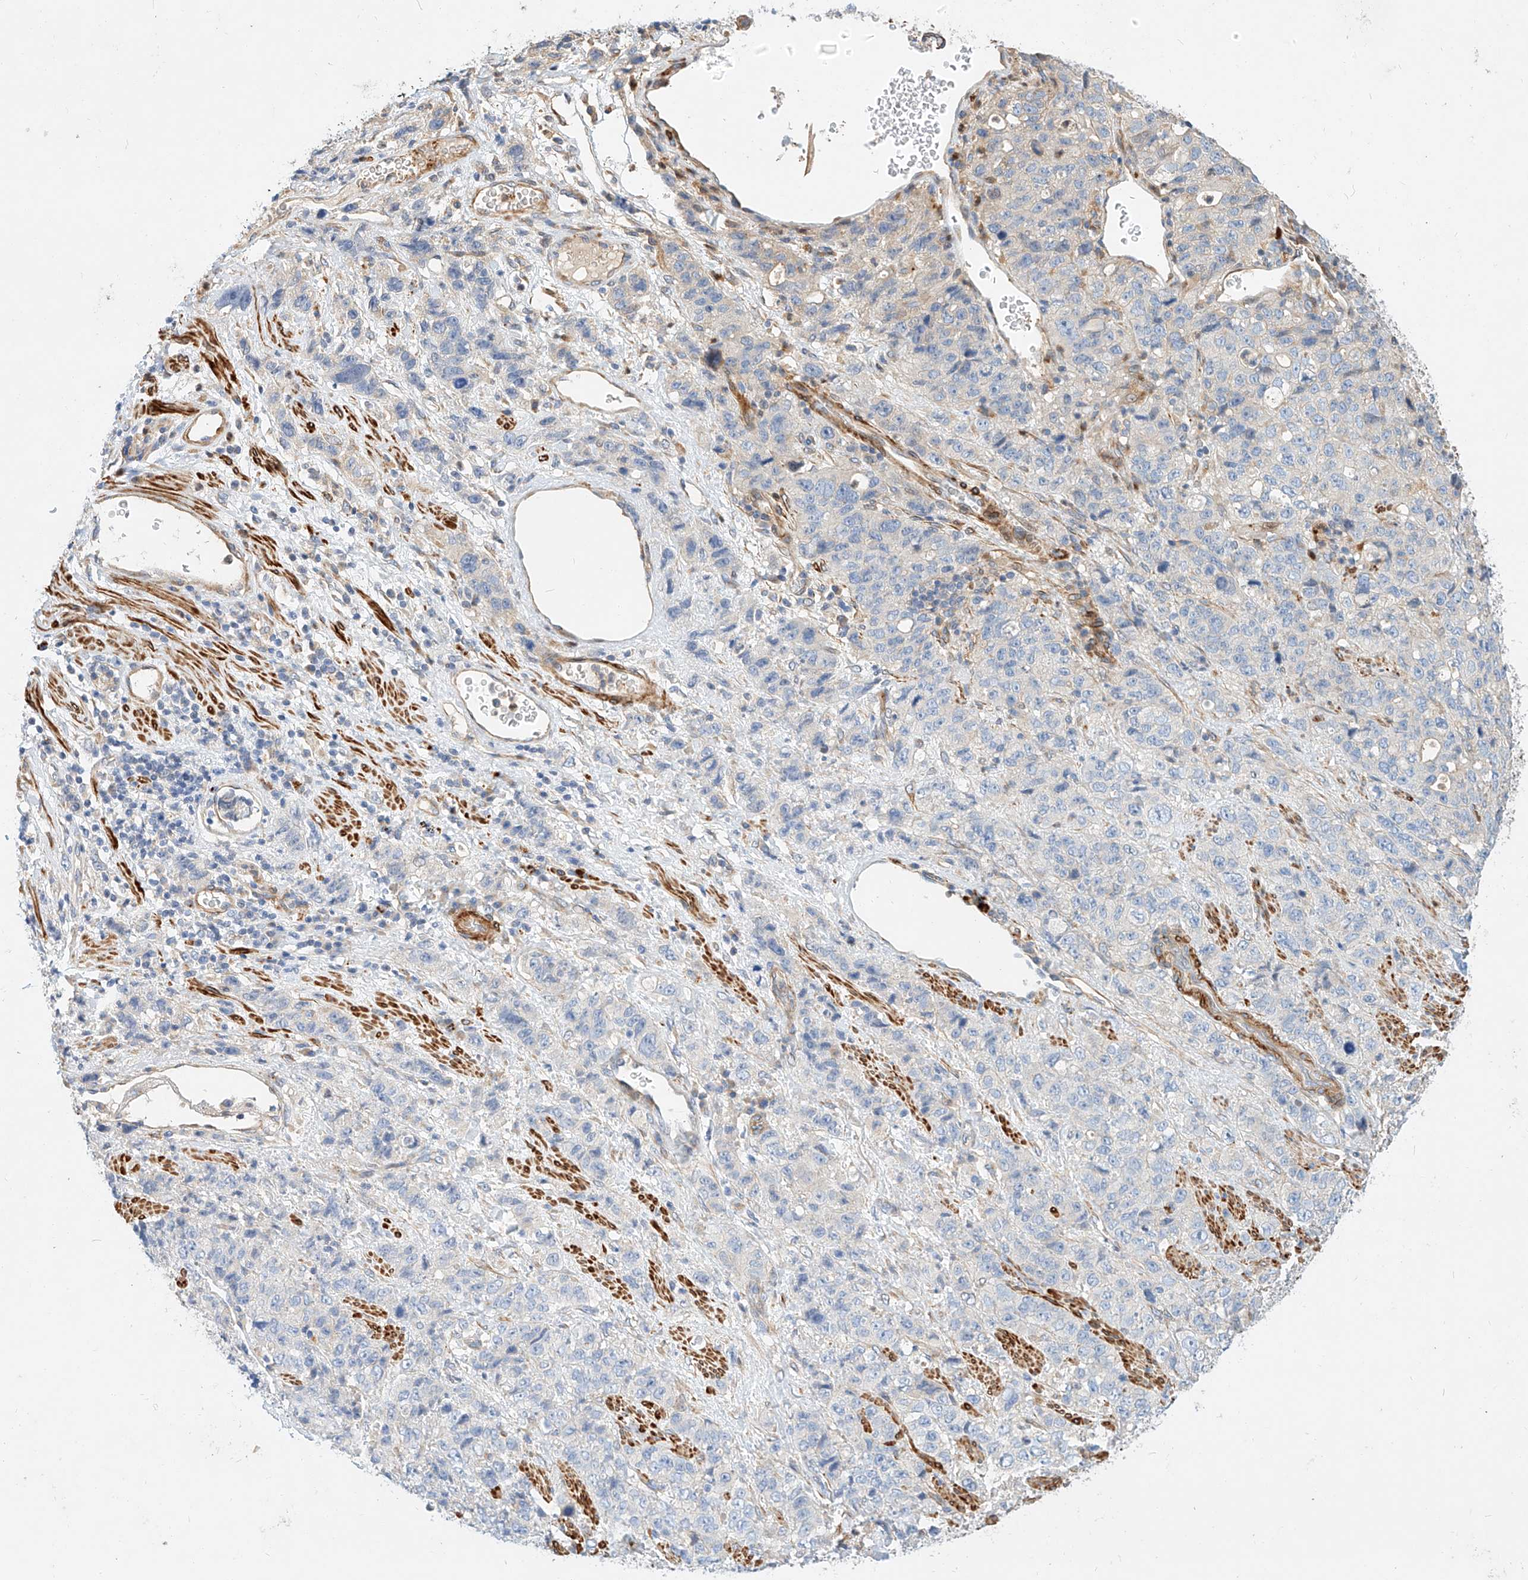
{"staining": {"intensity": "negative", "quantity": "none", "location": "none"}, "tissue": "stomach cancer", "cell_type": "Tumor cells", "image_type": "cancer", "snomed": [{"axis": "morphology", "description": "Adenocarcinoma, NOS"}, {"axis": "topography", "description": "Stomach"}], "caption": "Tumor cells are negative for brown protein staining in stomach cancer (adenocarcinoma). The staining is performed using DAB (3,3'-diaminobenzidine) brown chromogen with nuclei counter-stained in using hematoxylin.", "gene": "KCNH5", "patient": {"sex": "male", "age": 48}}